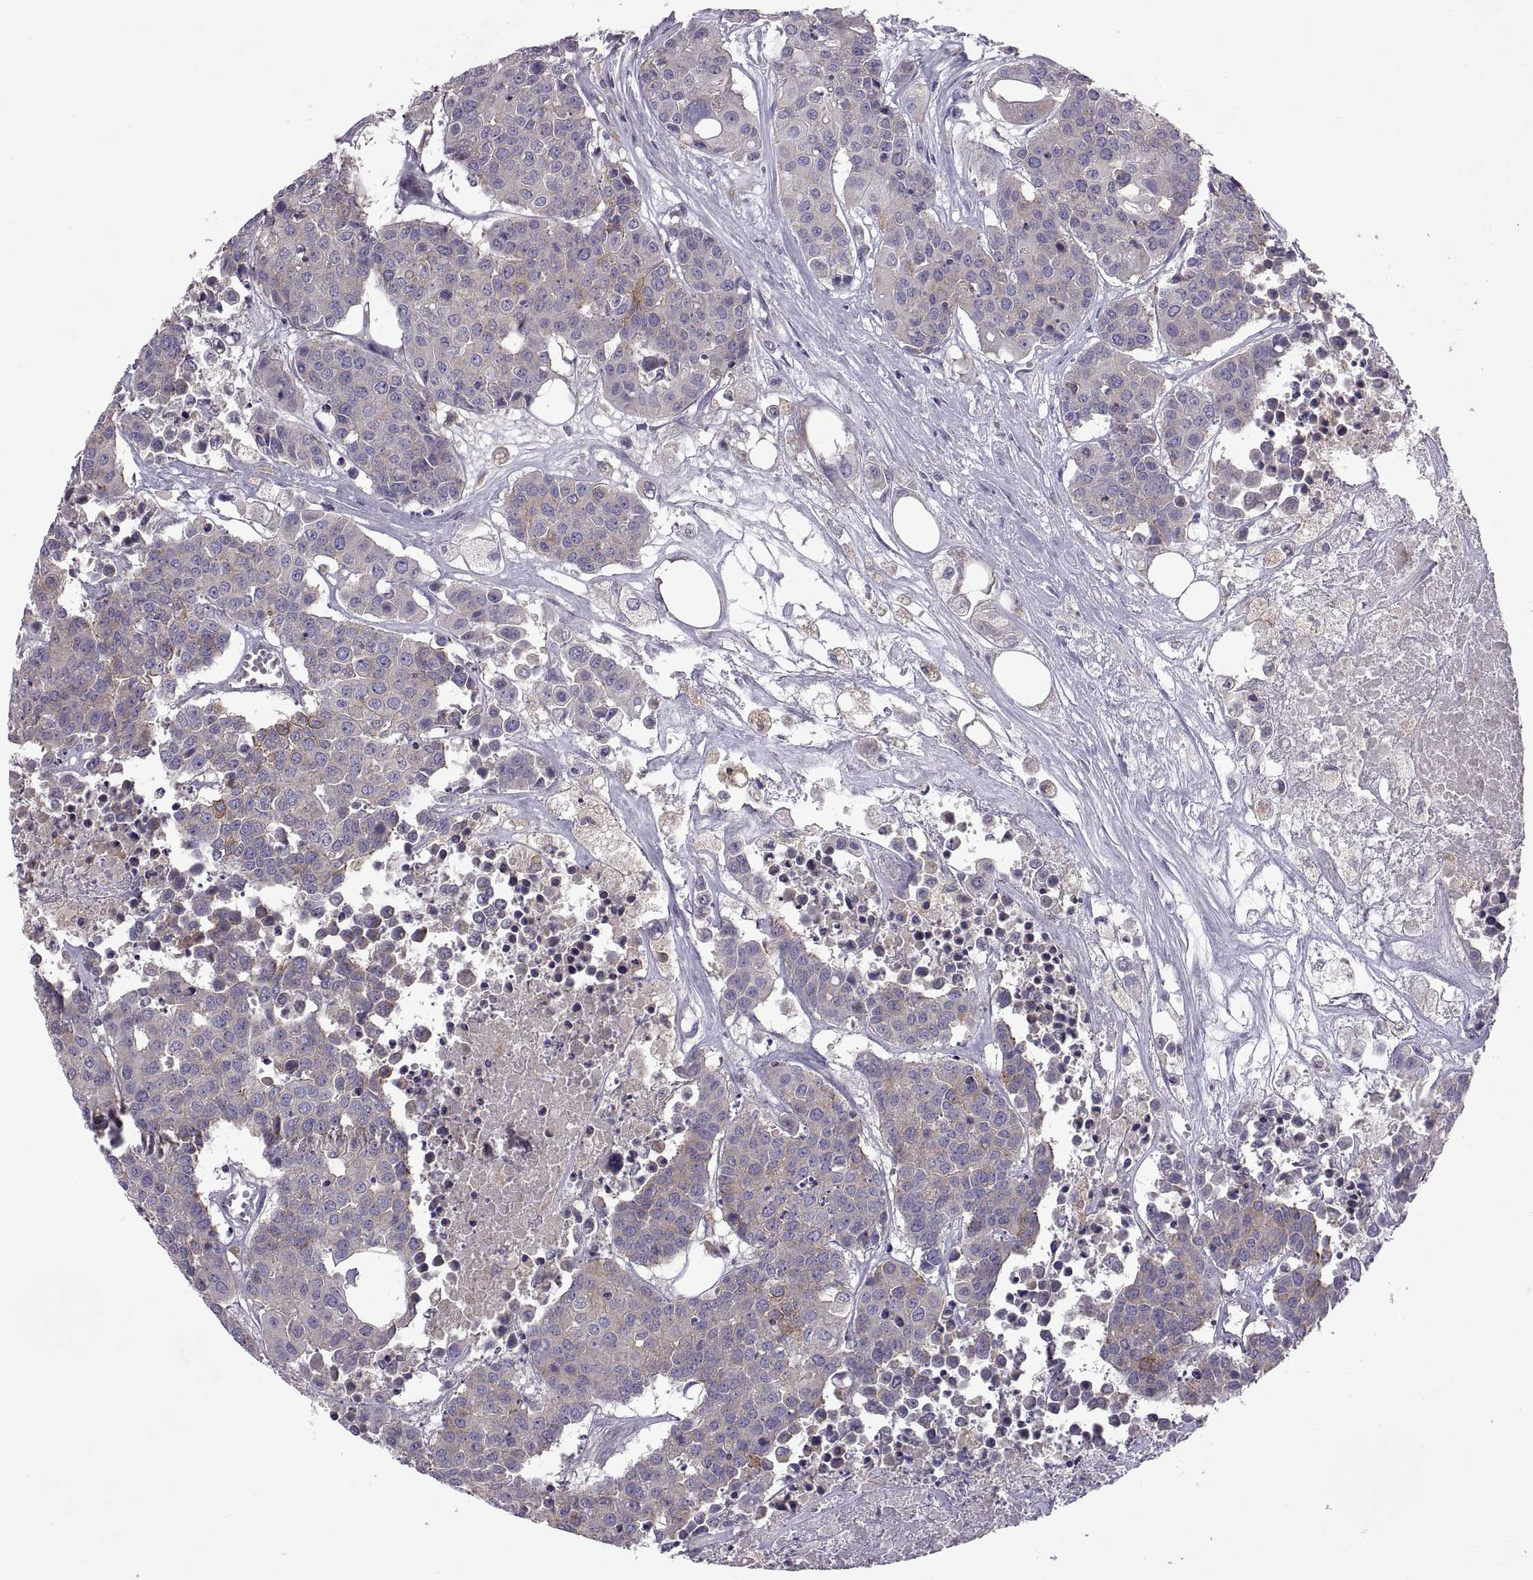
{"staining": {"intensity": "weak", "quantity": "<25%", "location": "cytoplasmic/membranous"}, "tissue": "carcinoid", "cell_type": "Tumor cells", "image_type": "cancer", "snomed": [{"axis": "morphology", "description": "Carcinoid, malignant, NOS"}, {"axis": "topography", "description": "Colon"}], "caption": "The IHC micrograph has no significant expression in tumor cells of carcinoid (malignant) tissue.", "gene": "ARSL", "patient": {"sex": "male", "age": 81}}